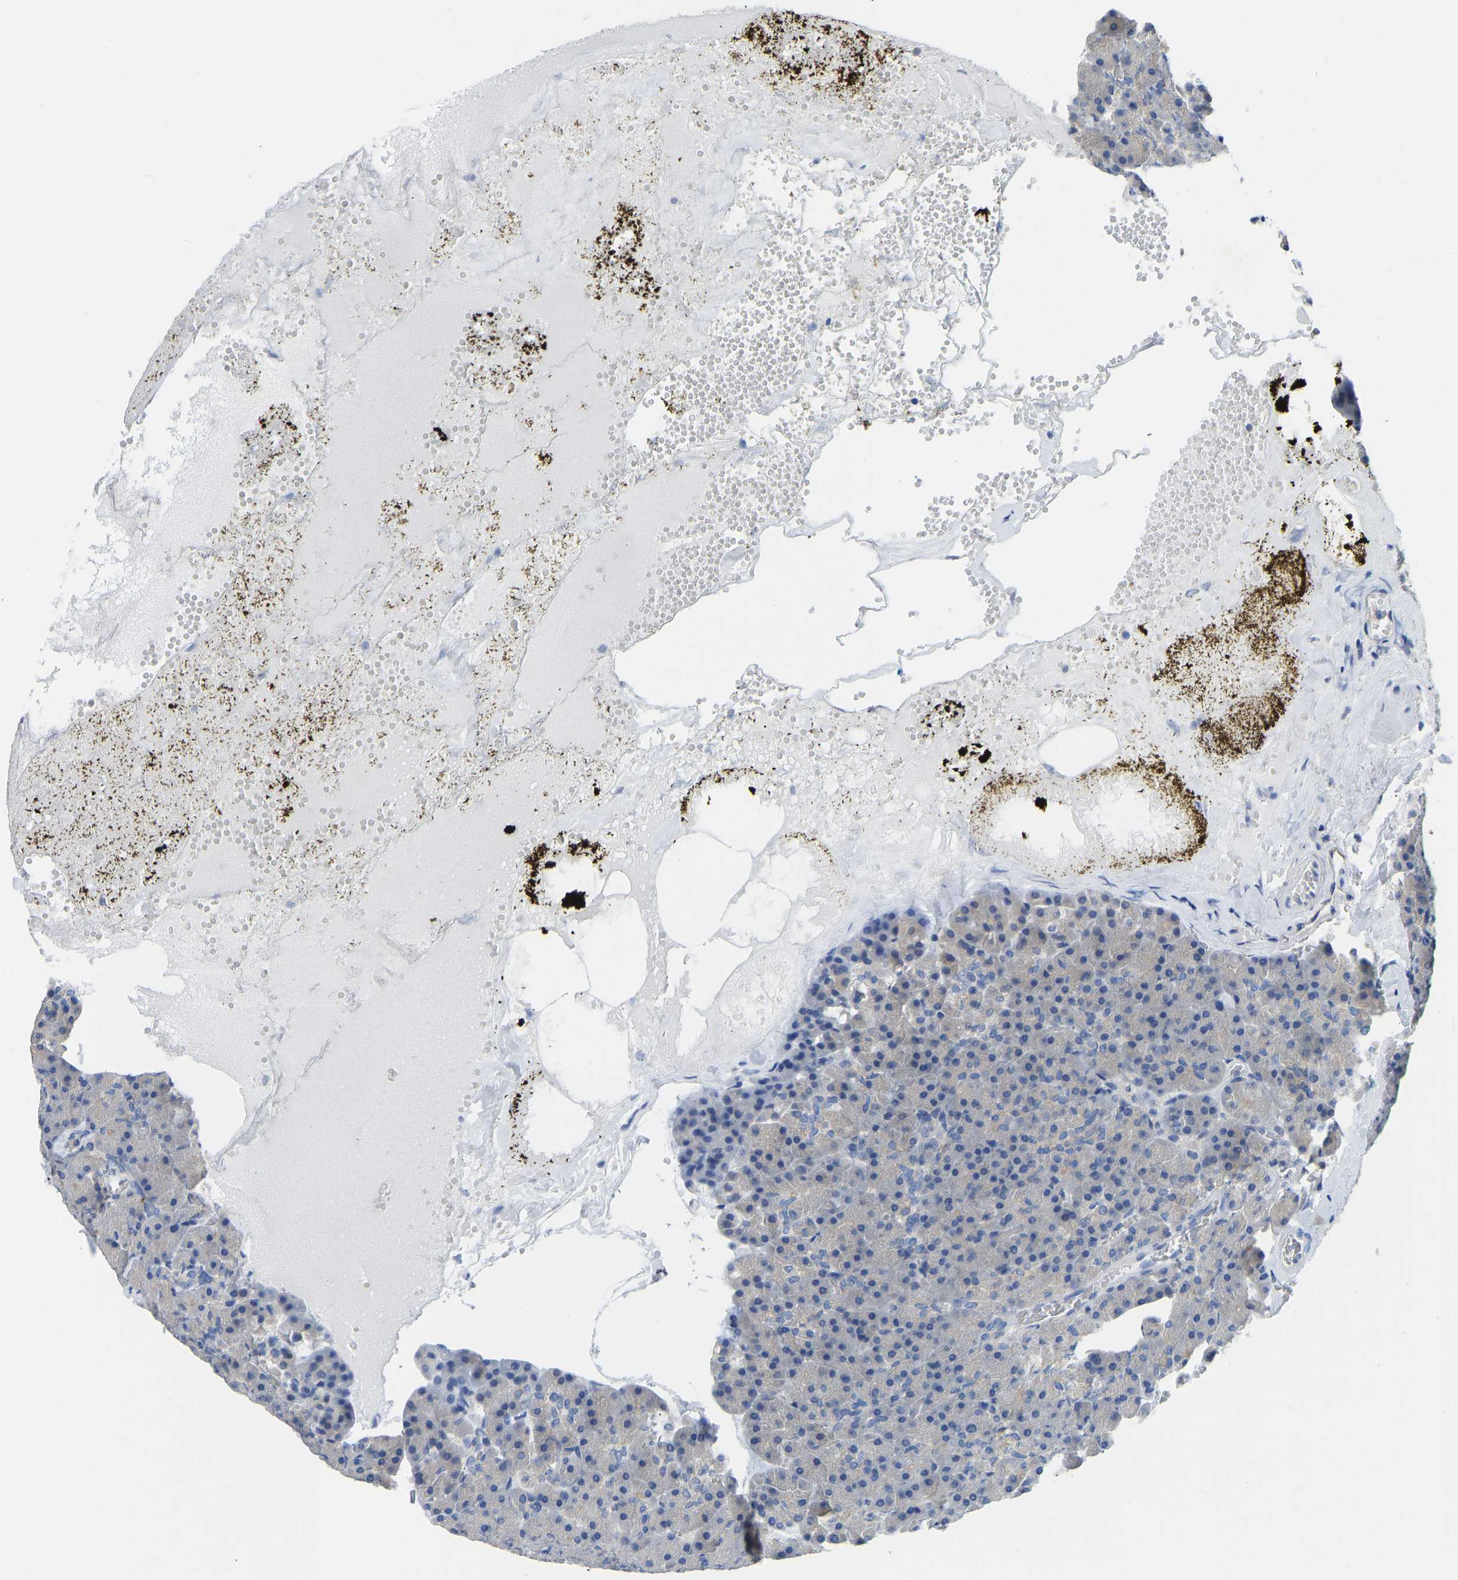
{"staining": {"intensity": "negative", "quantity": "none", "location": "none"}, "tissue": "pancreas", "cell_type": "Exocrine glandular cells", "image_type": "normal", "snomed": [{"axis": "morphology", "description": "Normal tissue, NOS"}, {"axis": "morphology", "description": "Carcinoid, malignant, NOS"}, {"axis": "topography", "description": "Pancreas"}], "caption": "This is an immunohistochemistry (IHC) micrograph of normal human pancreas. There is no staining in exocrine glandular cells.", "gene": "PPP3CA", "patient": {"sex": "female", "age": 35}}